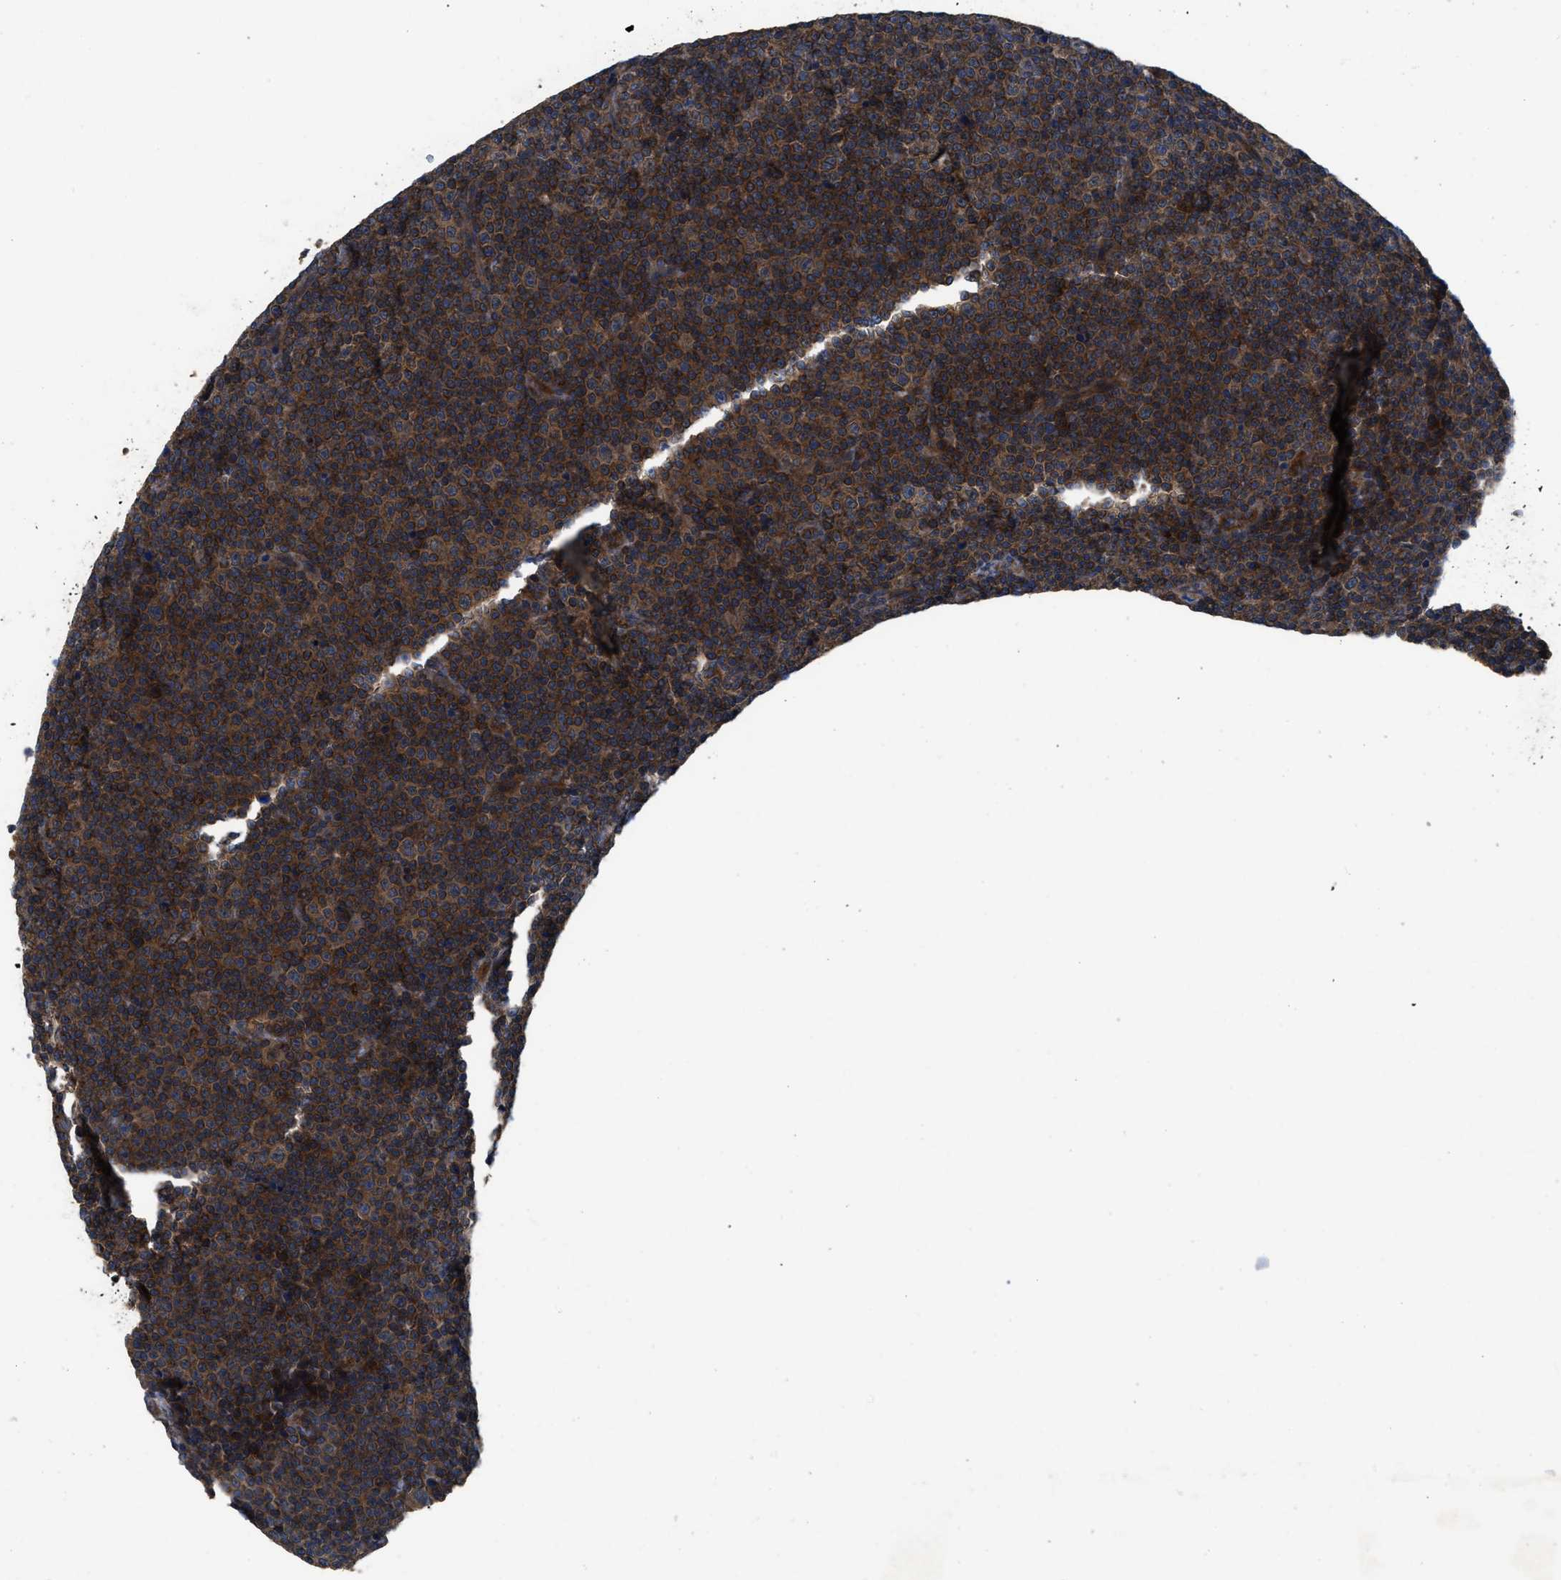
{"staining": {"intensity": "strong", "quantity": ">75%", "location": "cytoplasmic/membranous"}, "tissue": "lymphoma", "cell_type": "Tumor cells", "image_type": "cancer", "snomed": [{"axis": "morphology", "description": "Malignant lymphoma, non-Hodgkin's type, Low grade"}, {"axis": "topography", "description": "Lymph node"}], "caption": "Protein staining by immunohistochemistry displays strong cytoplasmic/membranous expression in about >75% of tumor cells in lymphoma.", "gene": "USP25", "patient": {"sex": "female", "age": 67}}